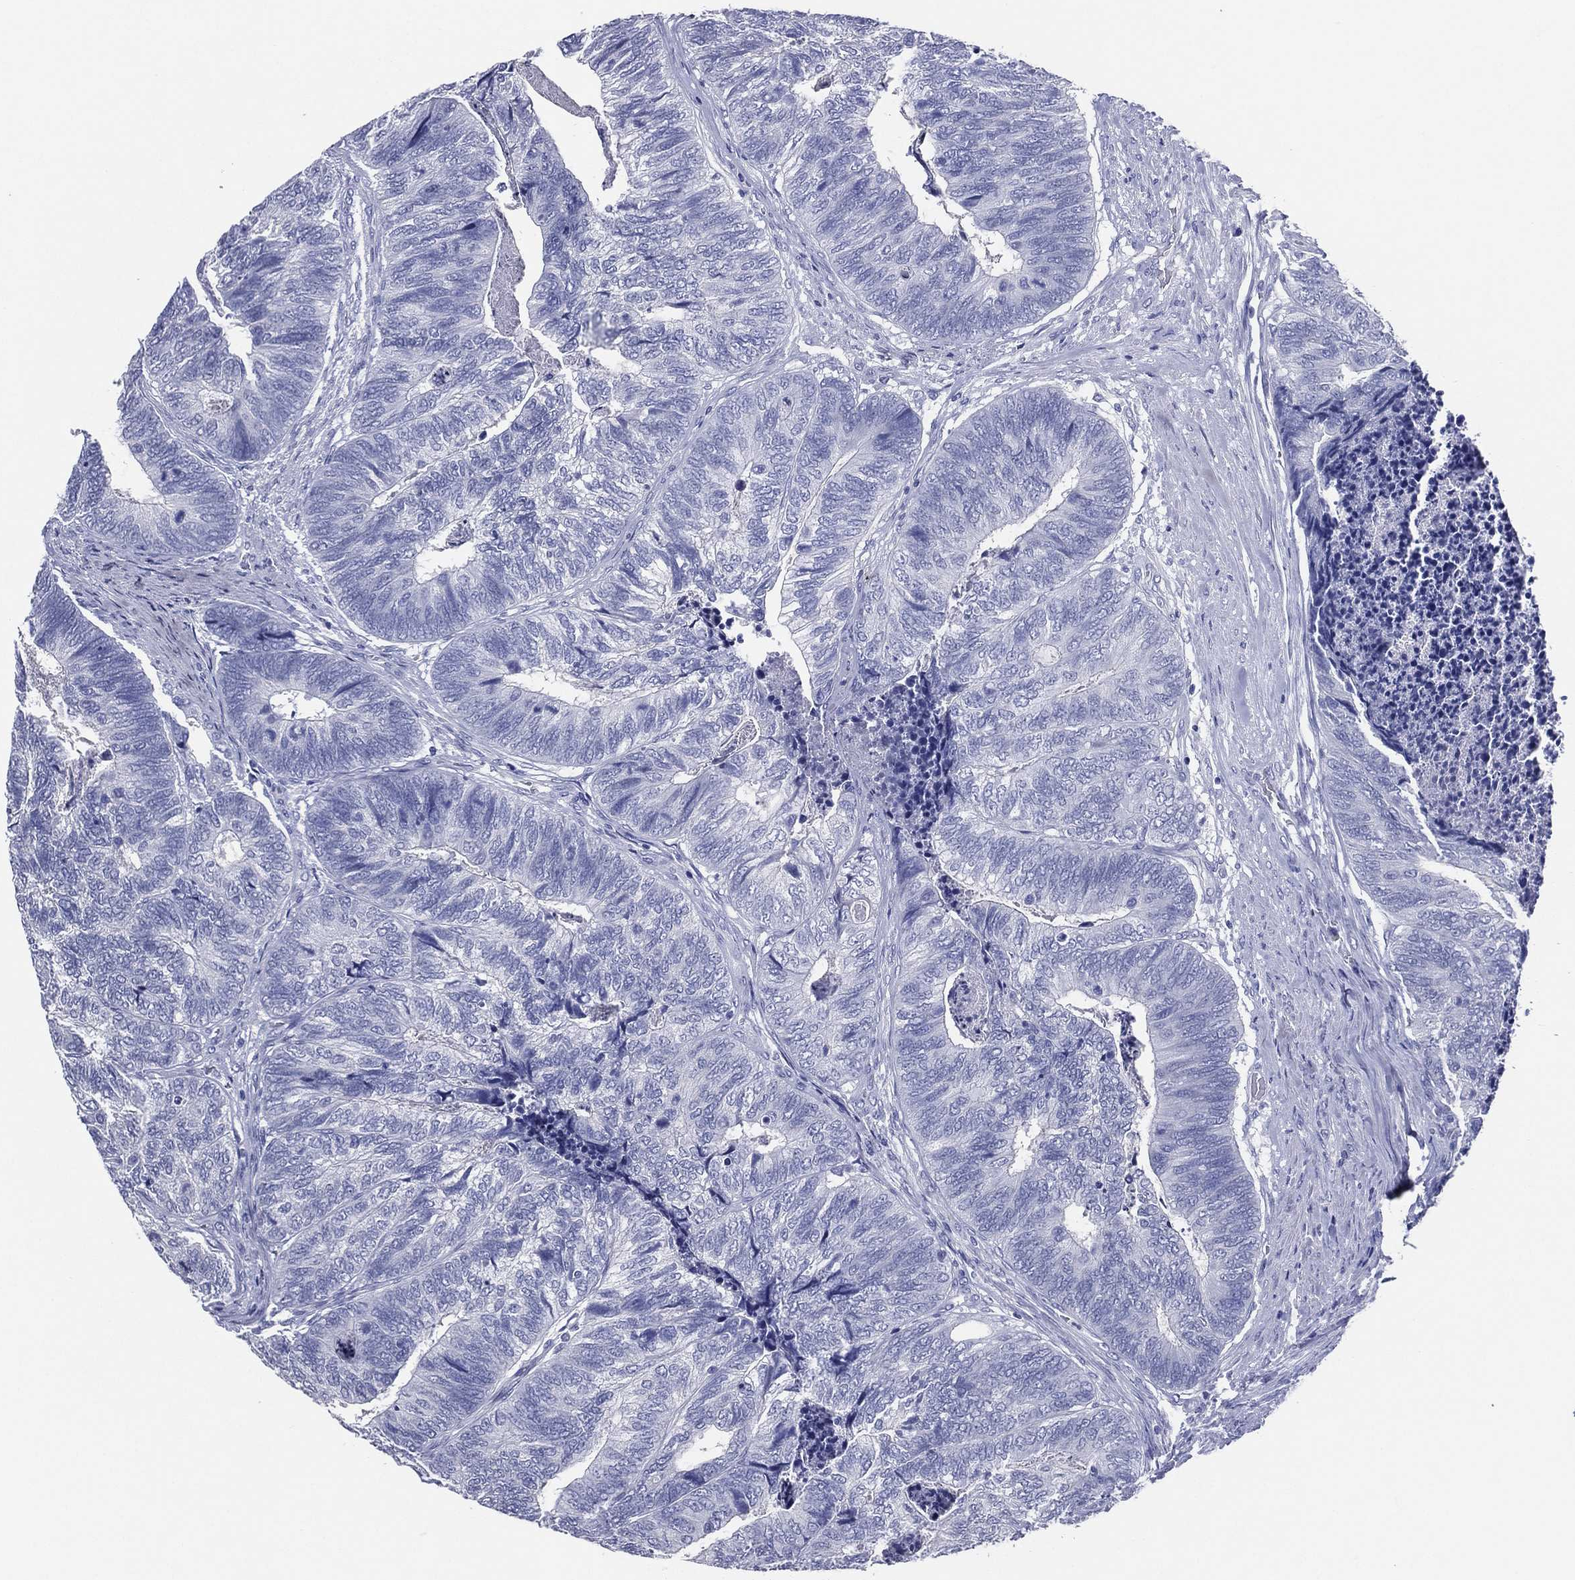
{"staining": {"intensity": "negative", "quantity": "none", "location": "none"}, "tissue": "colorectal cancer", "cell_type": "Tumor cells", "image_type": "cancer", "snomed": [{"axis": "morphology", "description": "Adenocarcinoma, NOS"}, {"axis": "topography", "description": "Colon"}], "caption": "Immunohistochemistry photomicrograph of neoplastic tissue: human colorectal adenocarcinoma stained with DAB displays no significant protein expression in tumor cells. (DAB (3,3'-diaminobenzidine) immunohistochemistry, high magnification).", "gene": "TFAP2A", "patient": {"sex": "female", "age": 67}}